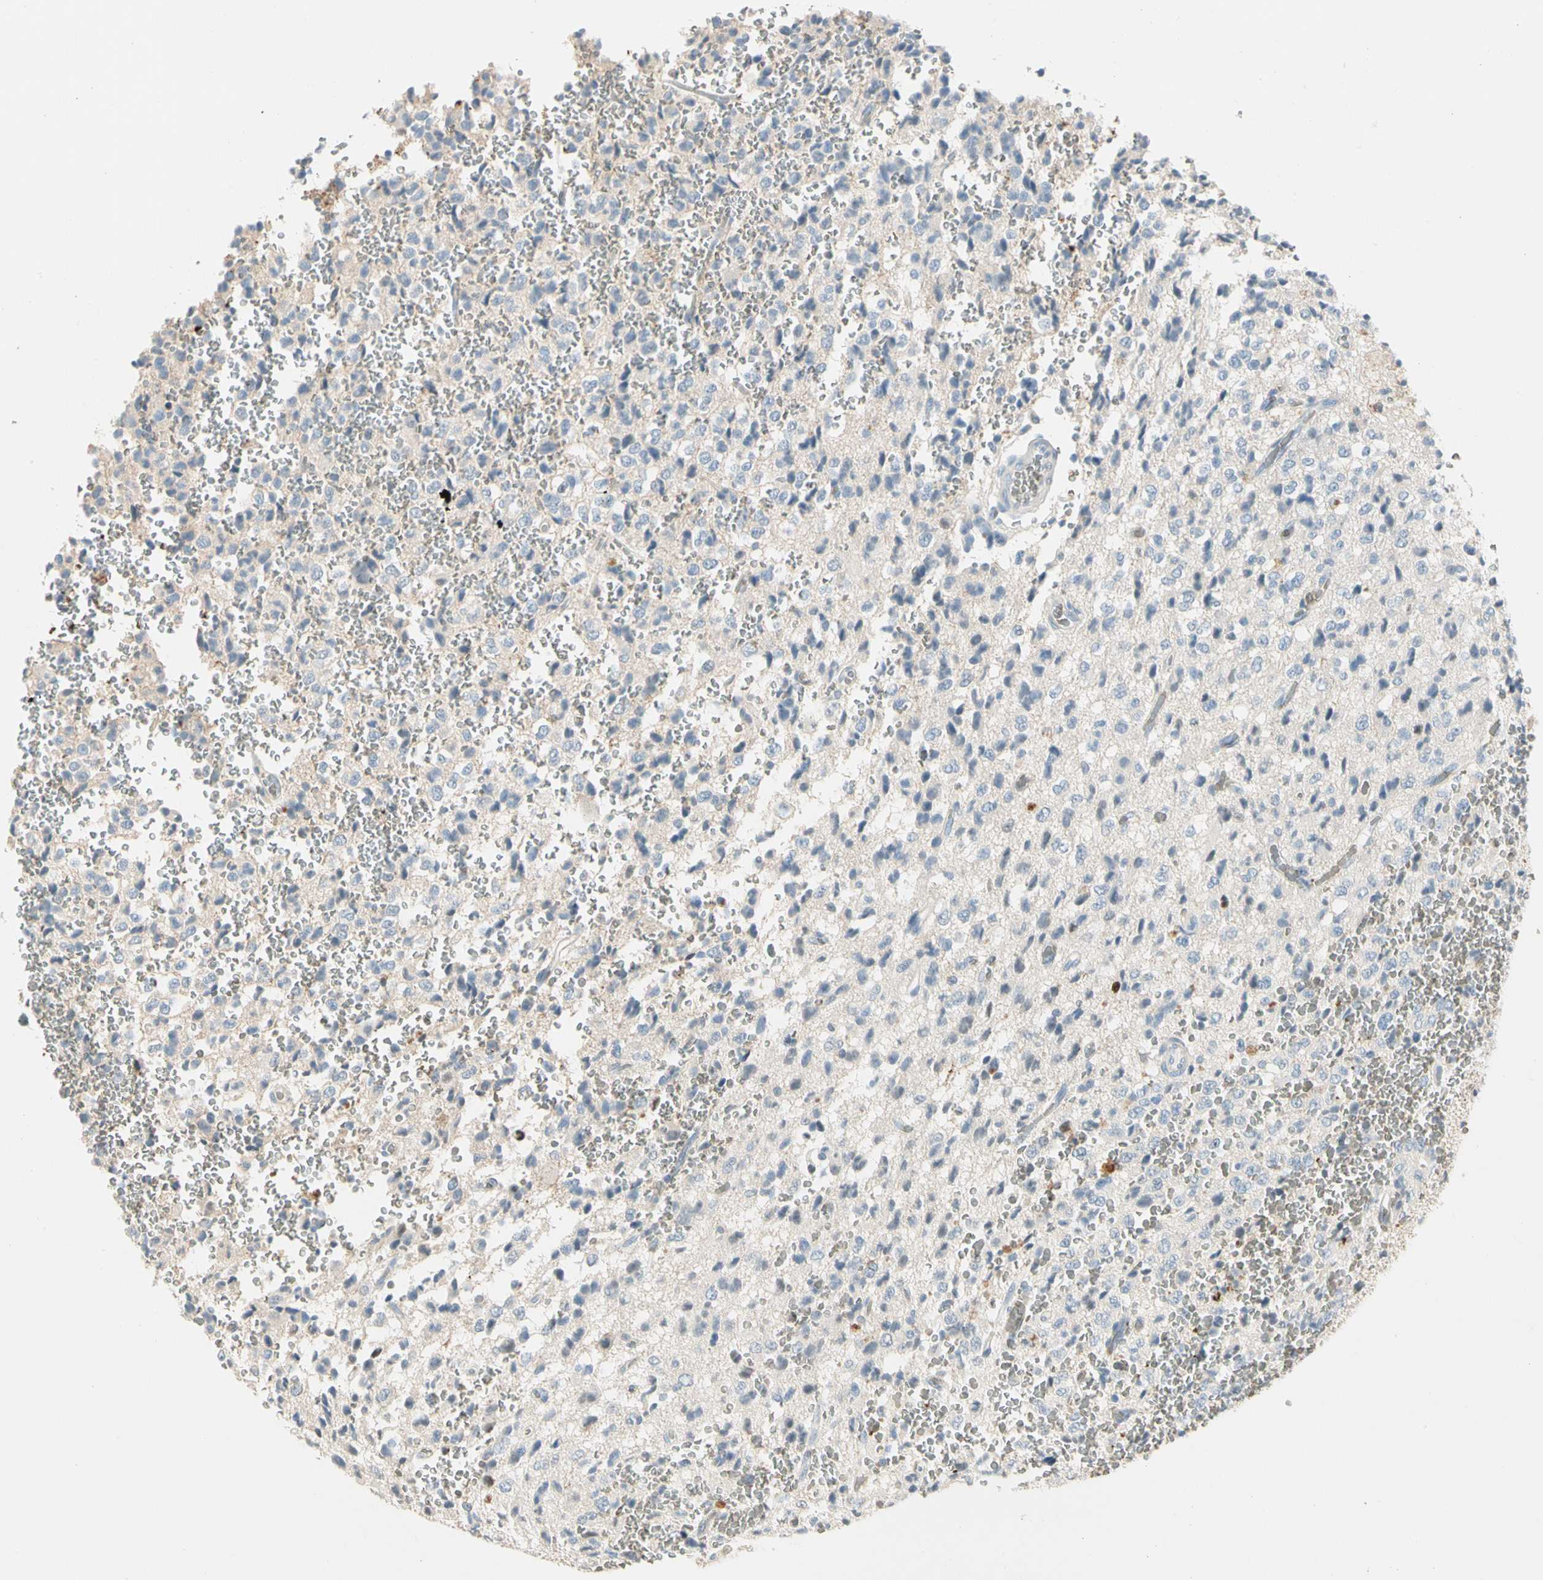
{"staining": {"intensity": "negative", "quantity": "none", "location": "none"}, "tissue": "glioma", "cell_type": "Tumor cells", "image_type": "cancer", "snomed": [{"axis": "morphology", "description": "Glioma, malignant, High grade"}, {"axis": "topography", "description": "pancreas cauda"}], "caption": "Immunohistochemistry micrograph of neoplastic tissue: glioma stained with DAB demonstrates no significant protein staining in tumor cells. (DAB (3,3'-diaminobenzidine) IHC visualized using brightfield microscopy, high magnification).", "gene": "CA1", "patient": {"sex": "male", "age": 60}}